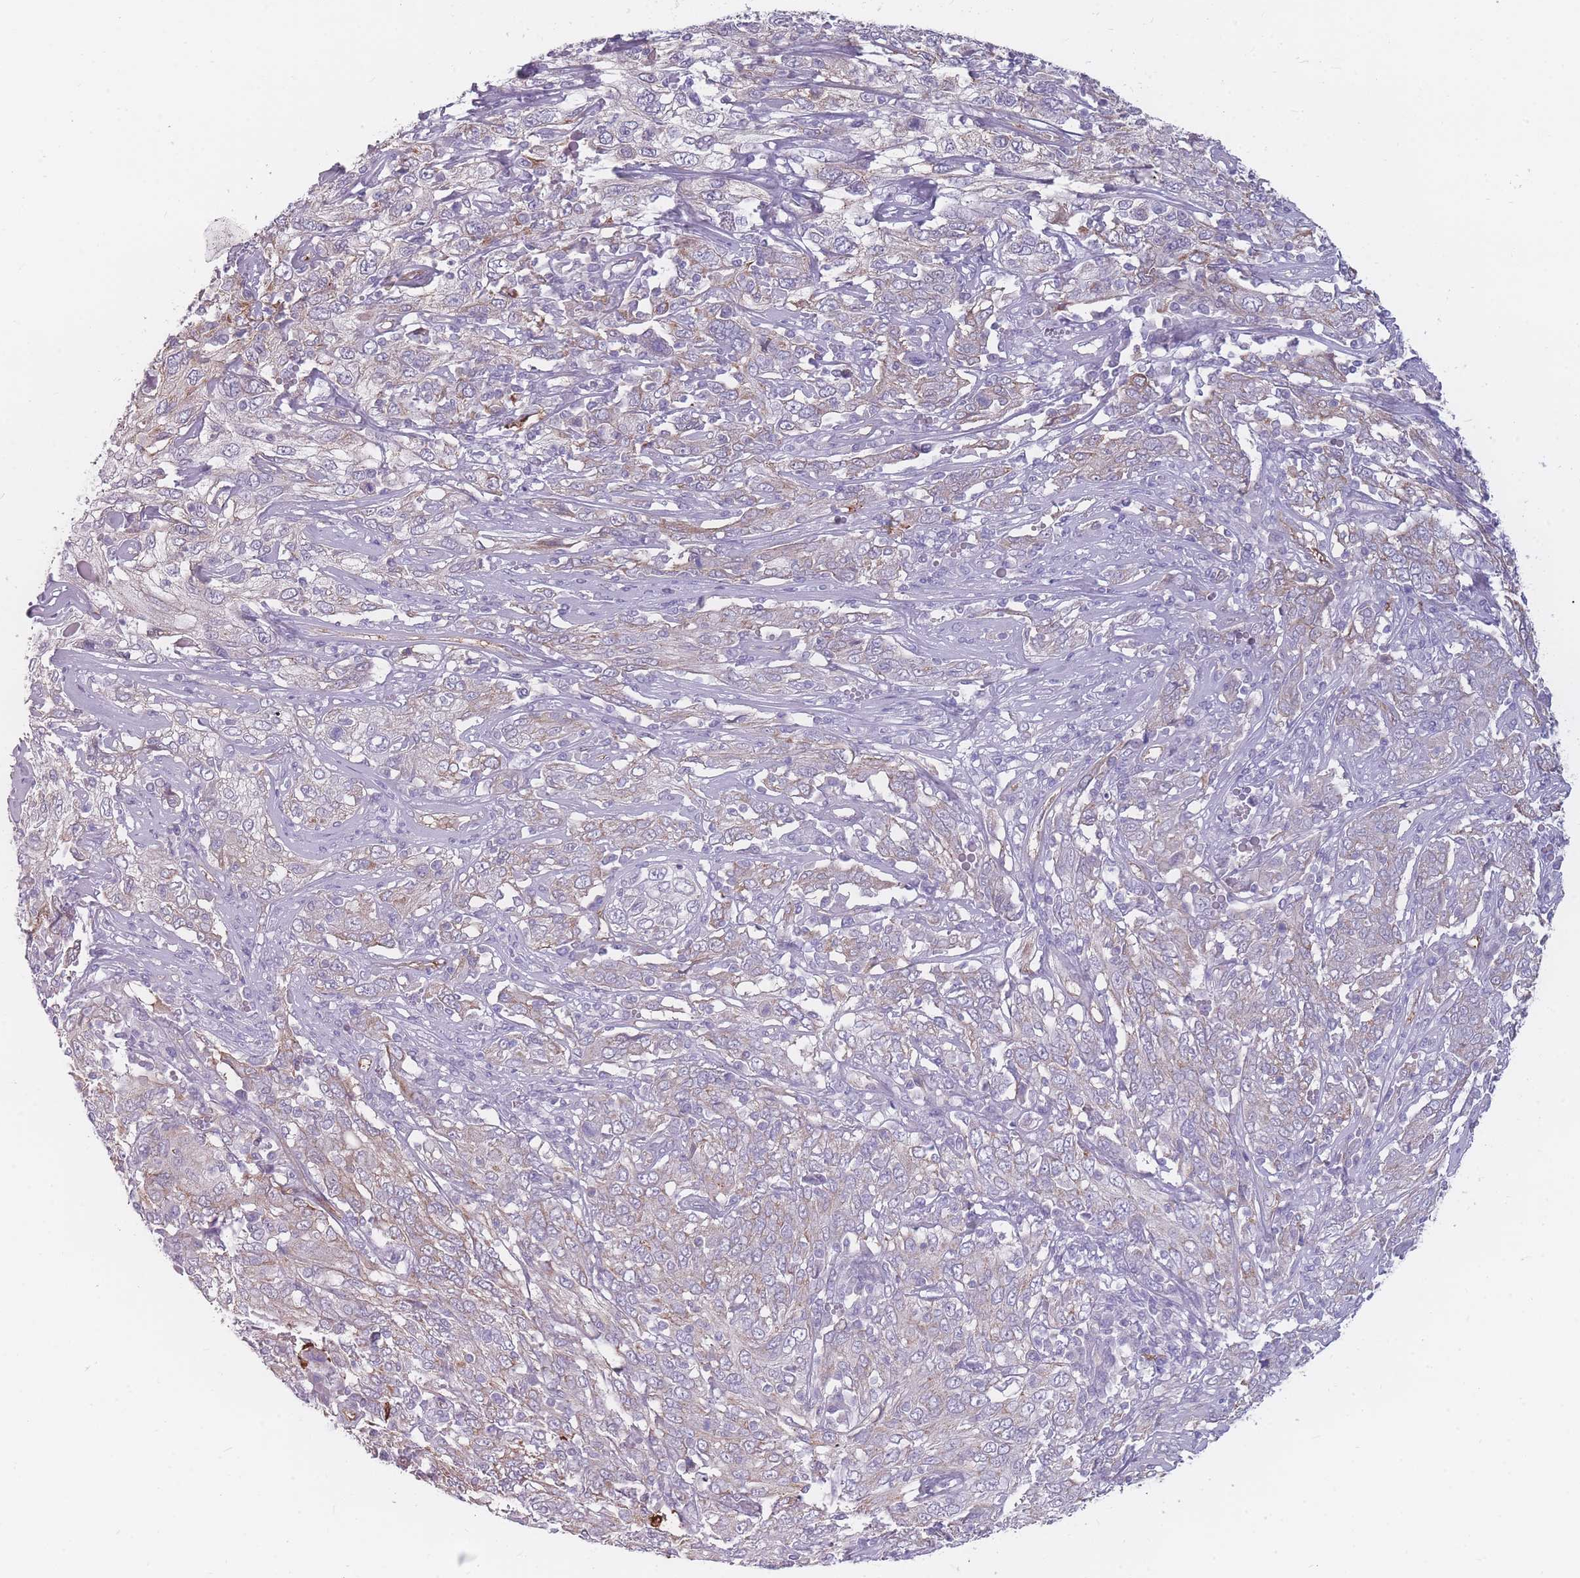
{"staining": {"intensity": "negative", "quantity": "none", "location": "none"}, "tissue": "cervical cancer", "cell_type": "Tumor cells", "image_type": "cancer", "snomed": [{"axis": "morphology", "description": "Squamous cell carcinoma, NOS"}, {"axis": "topography", "description": "Cervix"}], "caption": "IHC micrograph of human cervical cancer stained for a protein (brown), which shows no positivity in tumor cells.", "gene": "GNA11", "patient": {"sex": "female", "age": 46}}